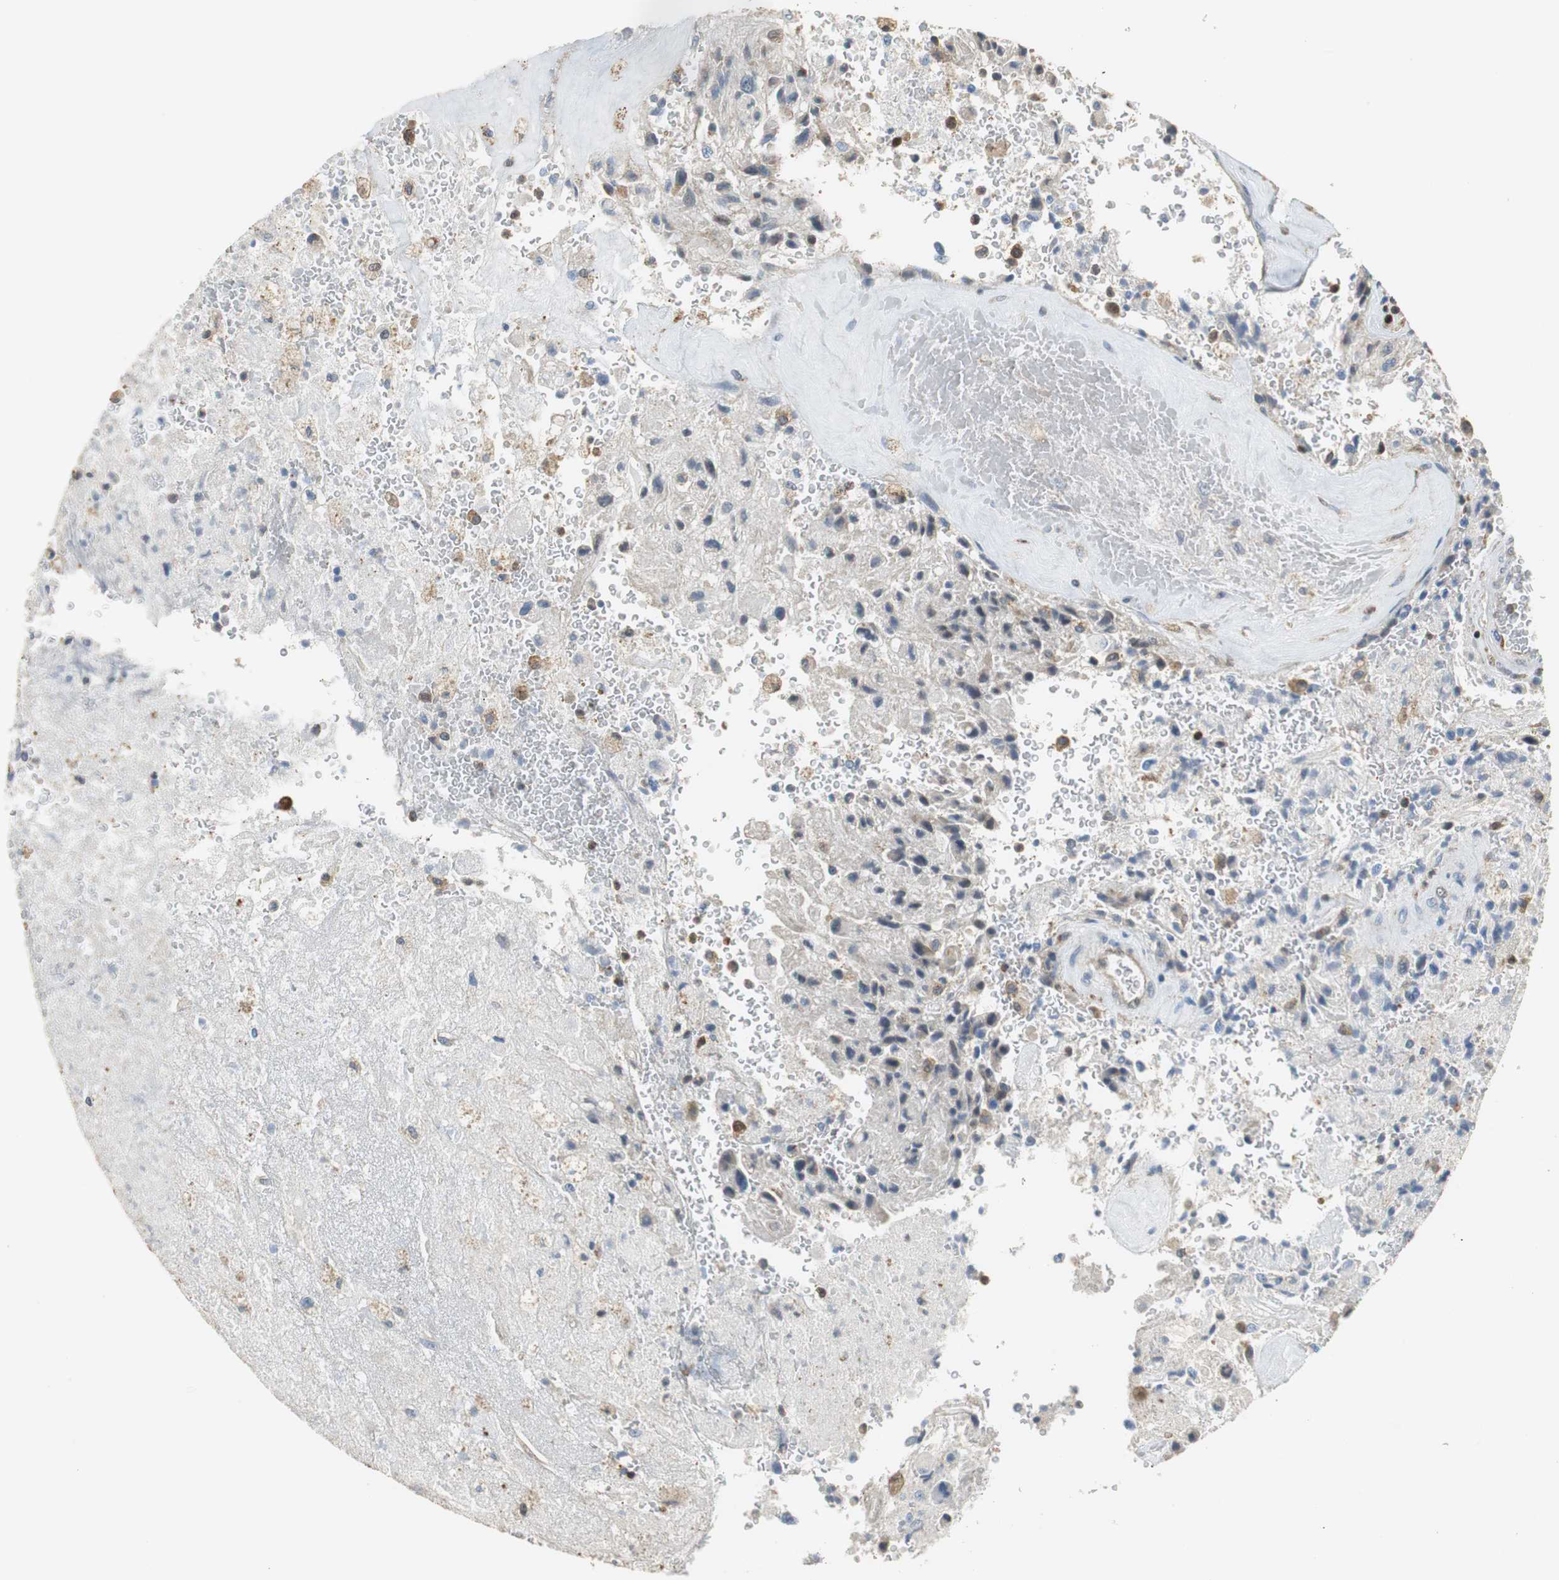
{"staining": {"intensity": "weak", "quantity": ">75%", "location": "cytoplasmic/membranous"}, "tissue": "glioma", "cell_type": "Tumor cells", "image_type": "cancer", "snomed": [{"axis": "morphology", "description": "Normal tissue, NOS"}, {"axis": "morphology", "description": "Glioma, malignant, High grade"}, {"axis": "topography", "description": "Cerebral cortex"}], "caption": "DAB immunohistochemical staining of glioma displays weak cytoplasmic/membranous protein staining in approximately >75% of tumor cells.", "gene": "GSDMD", "patient": {"sex": "male", "age": 56}}